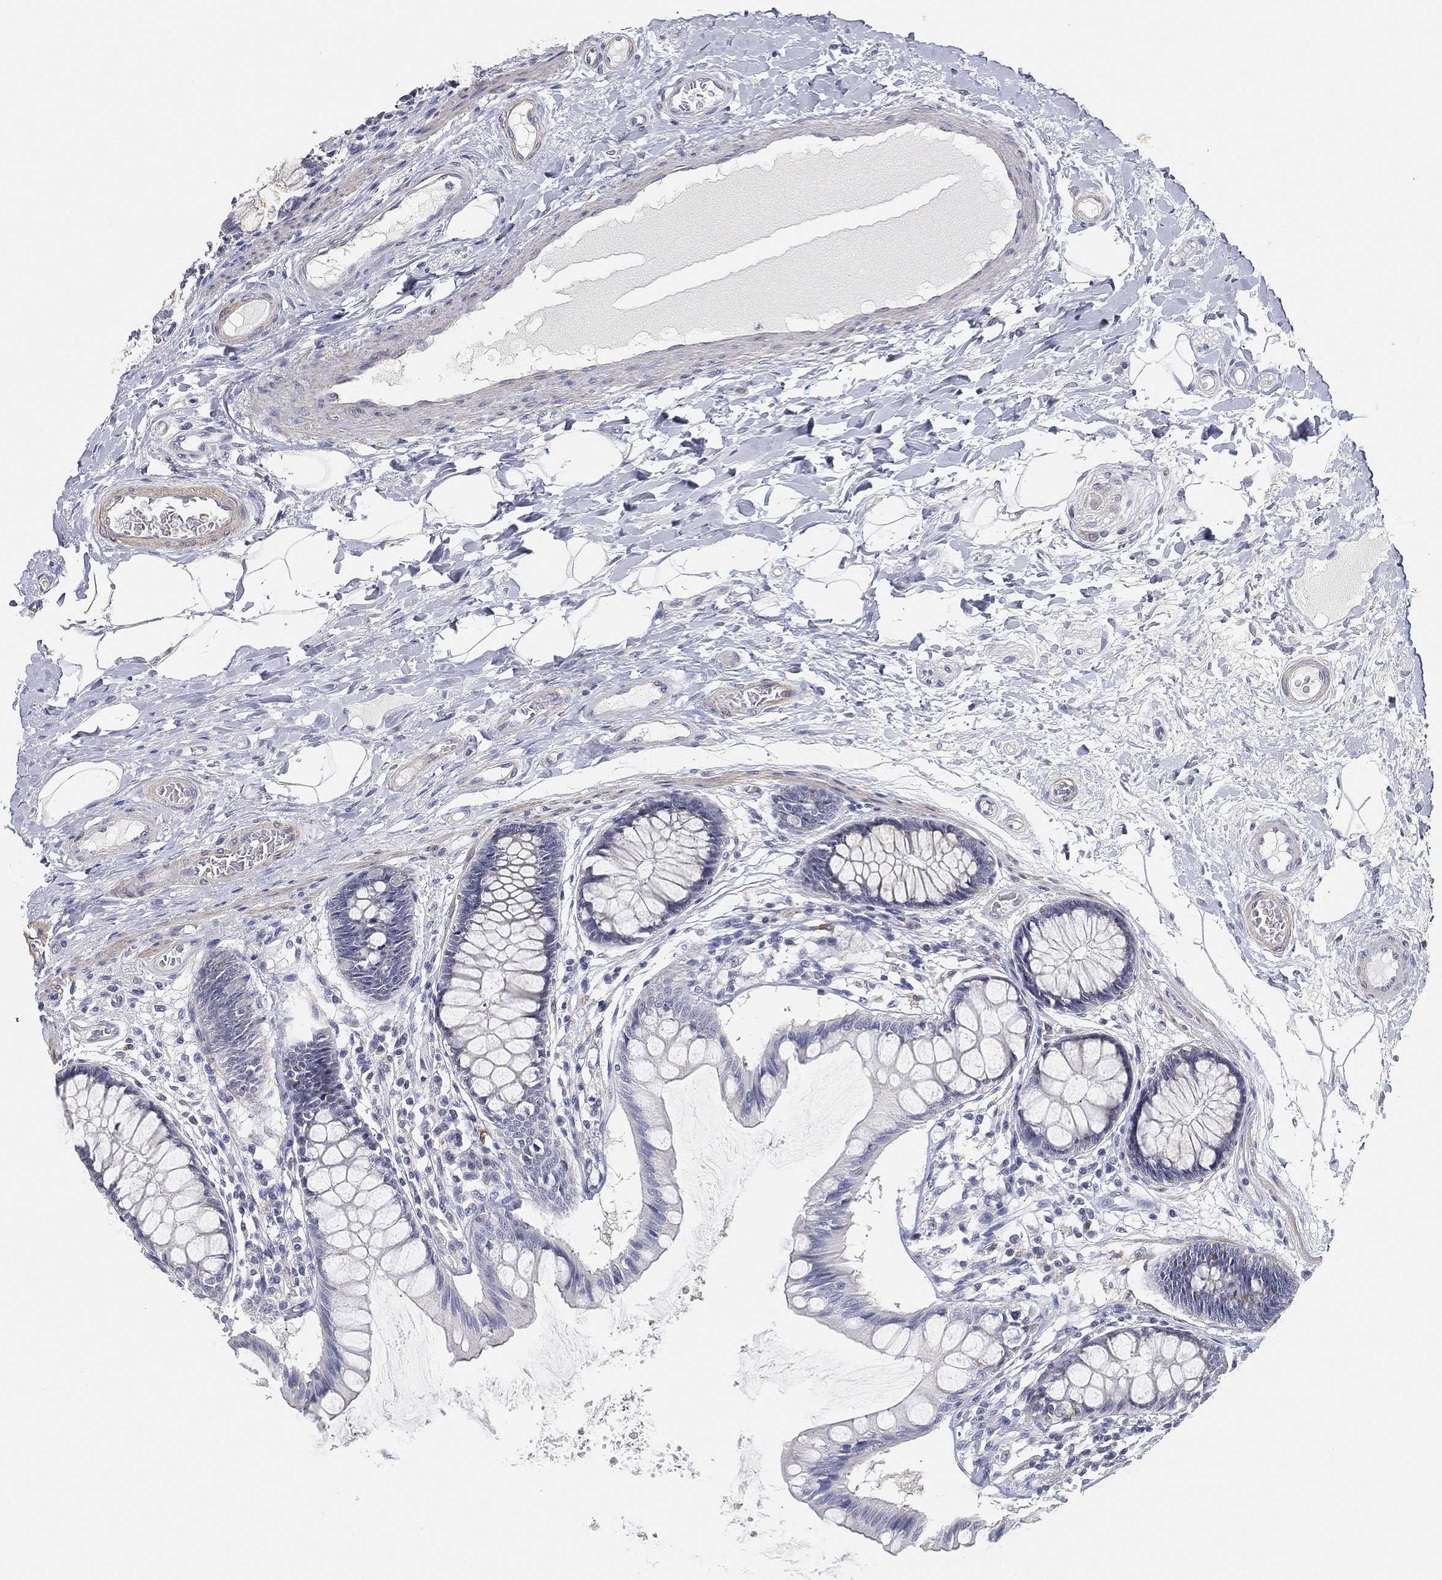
{"staining": {"intensity": "negative", "quantity": "none", "location": "none"}, "tissue": "colon", "cell_type": "Endothelial cells", "image_type": "normal", "snomed": [{"axis": "morphology", "description": "Normal tissue, NOS"}, {"axis": "topography", "description": "Colon"}], "caption": "Photomicrograph shows no protein staining in endothelial cells of normal colon. (DAB immunohistochemistry (IHC) with hematoxylin counter stain).", "gene": "GPR61", "patient": {"sex": "female", "age": 65}}